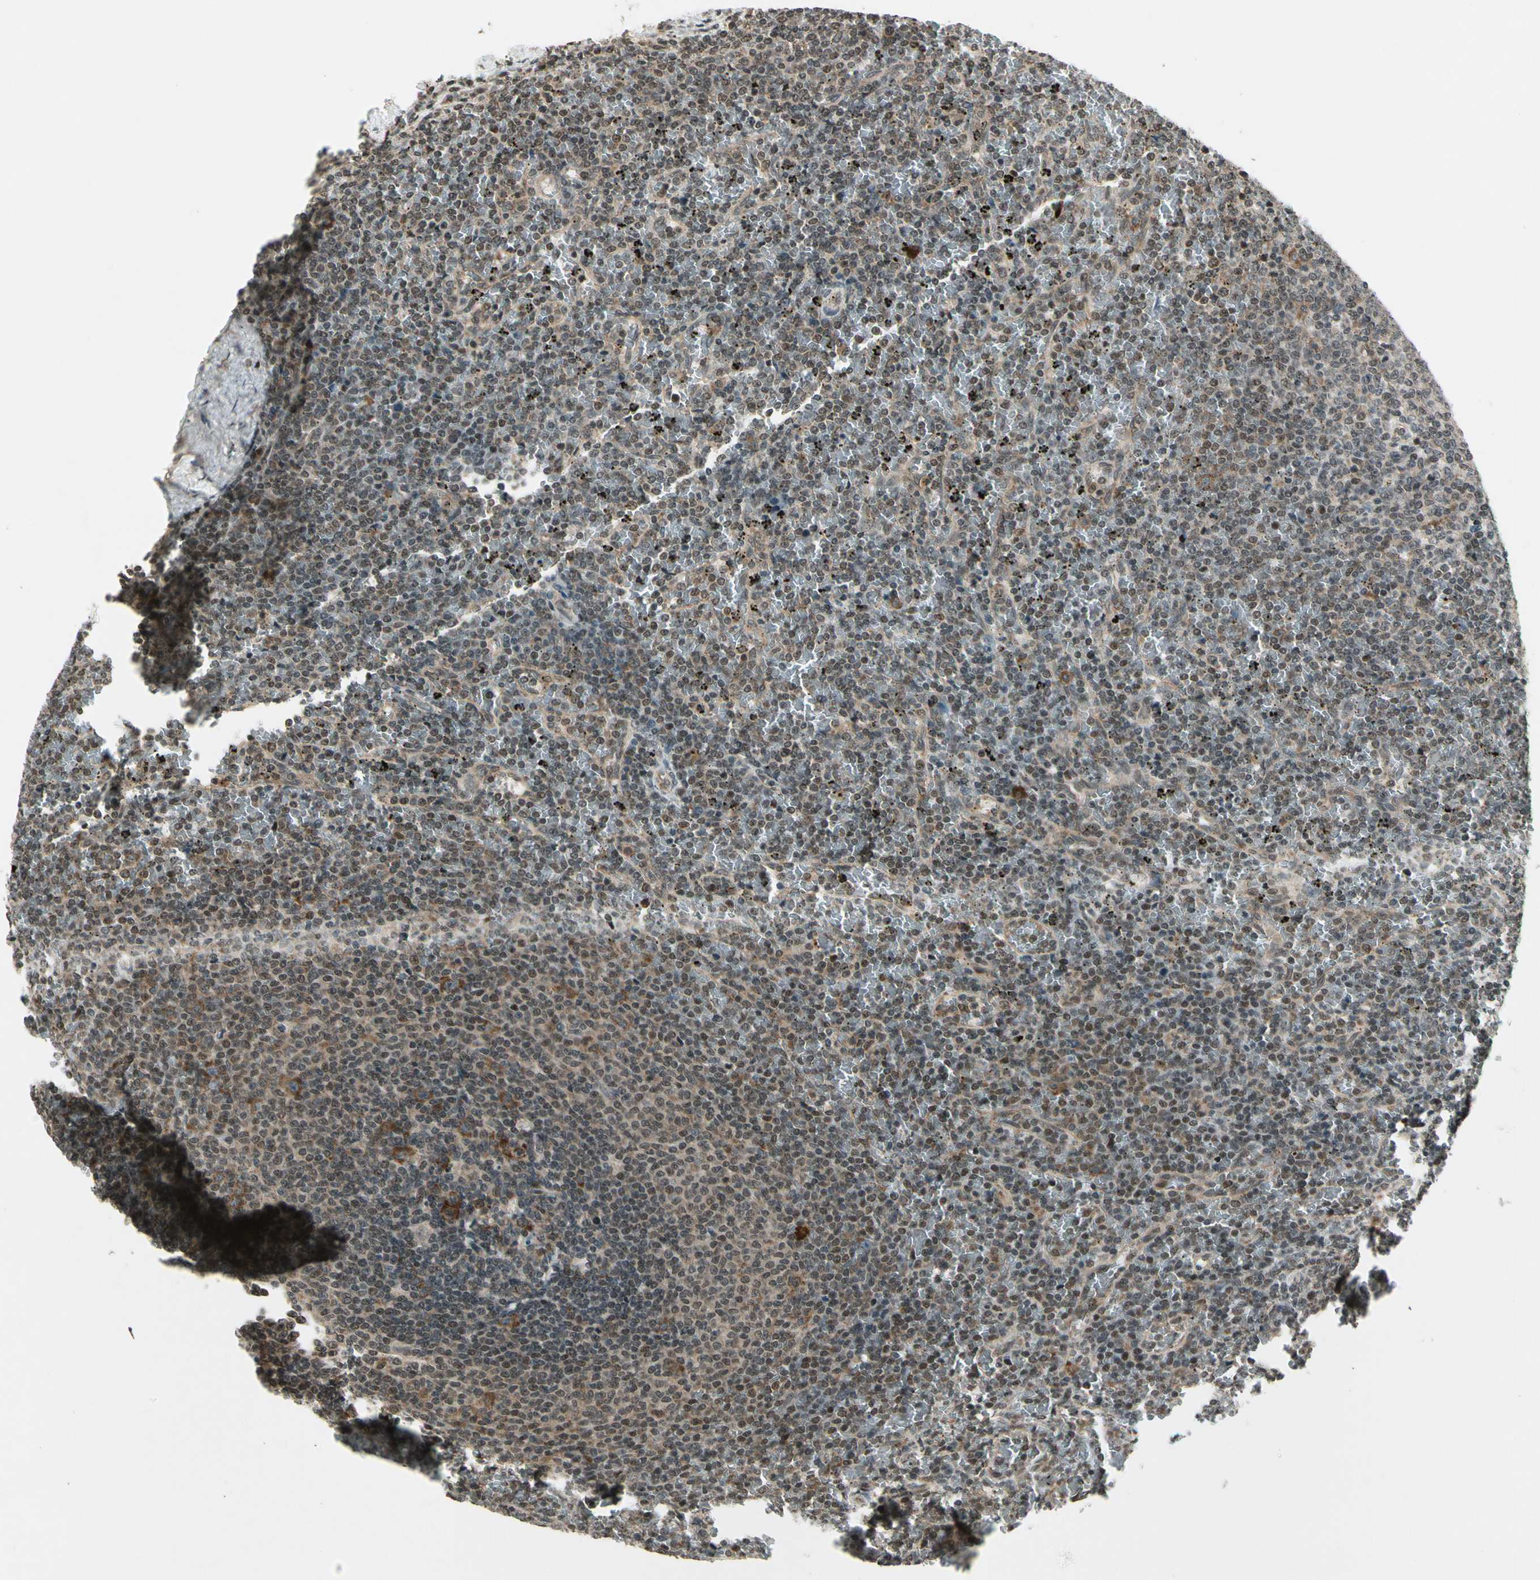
{"staining": {"intensity": "weak", "quantity": "25%-75%", "location": "nuclear"}, "tissue": "lymphoma", "cell_type": "Tumor cells", "image_type": "cancer", "snomed": [{"axis": "morphology", "description": "Malignant lymphoma, non-Hodgkin's type, Low grade"}, {"axis": "topography", "description": "Spleen"}], "caption": "This is an image of immunohistochemistry staining of malignant lymphoma, non-Hodgkin's type (low-grade), which shows weak staining in the nuclear of tumor cells.", "gene": "SMN2", "patient": {"sex": "female", "age": 77}}